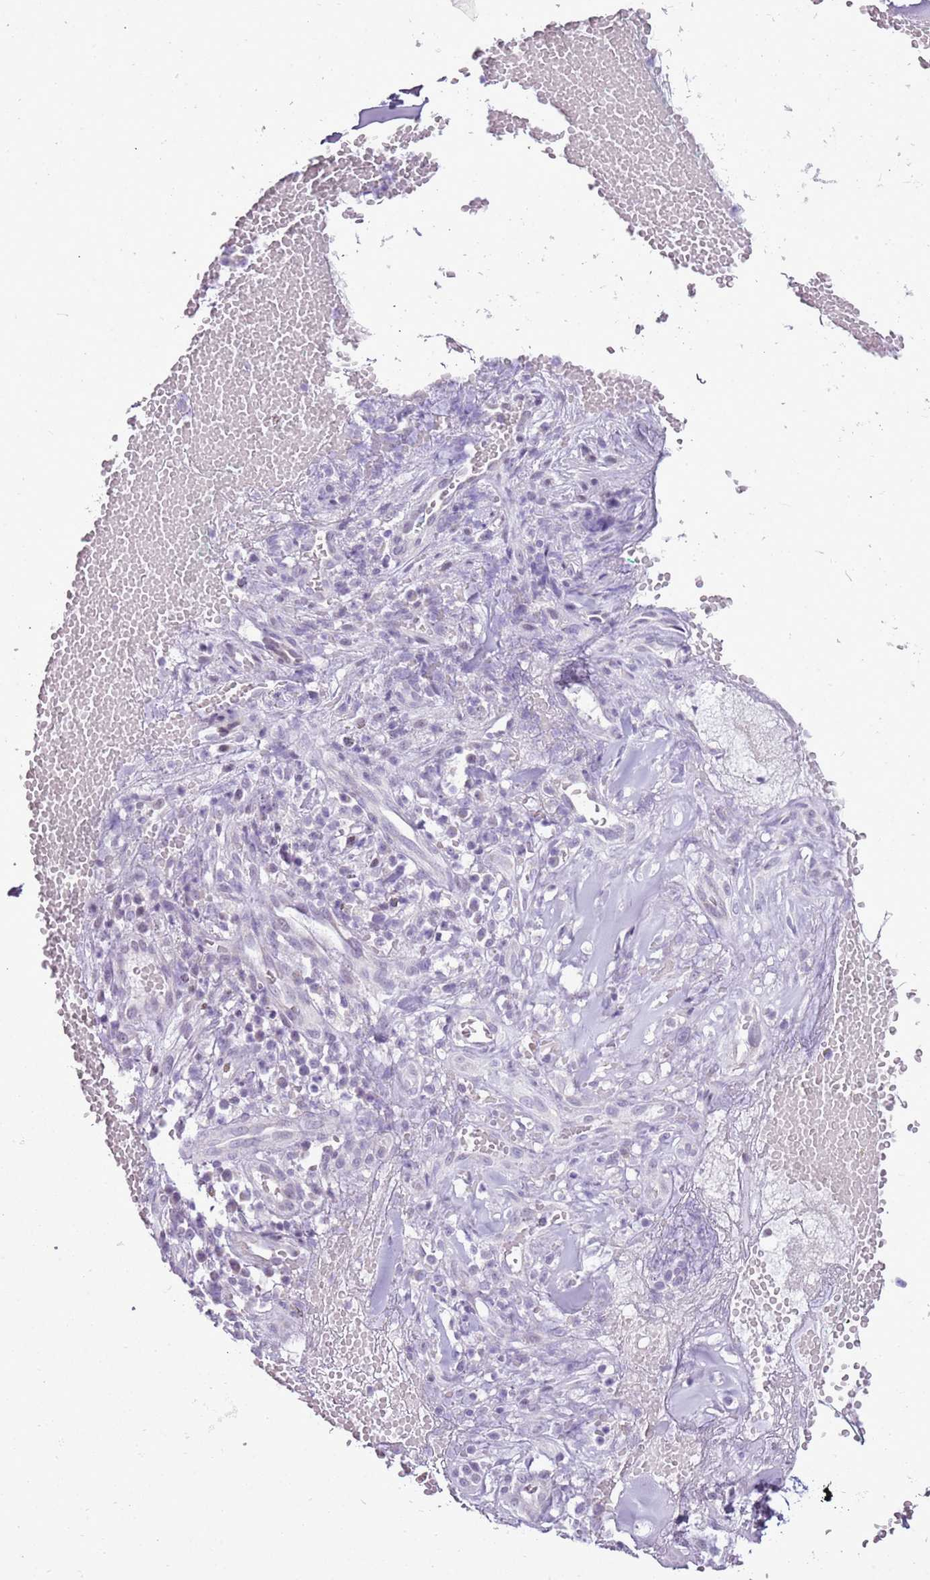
{"staining": {"intensity": "negative", "quantity": "none", "location": "none"}, "tissue": "adipose tissue", "cell_type": "Adipocytes", "image_type": "normal", "snomed": [{"axis": "morphology", "description": "Normal tissue, NOS"}, {"axis": "morphology", "description": "Basal cell carcinoma"}, {"axis": "topography", "description": "Cartilage tissue"}, {"axis": "topography", "description": "Nasopharynx"}, {"axis": "topography", "description": "Oral tissue"}], "caption": "This is an immunohistochemistry histopathology image of unremarkable human adipose tissue. There is no expression in adipocytes.", "gene": "RPL3L", "patient": {"sex": "female", "age": 77}}